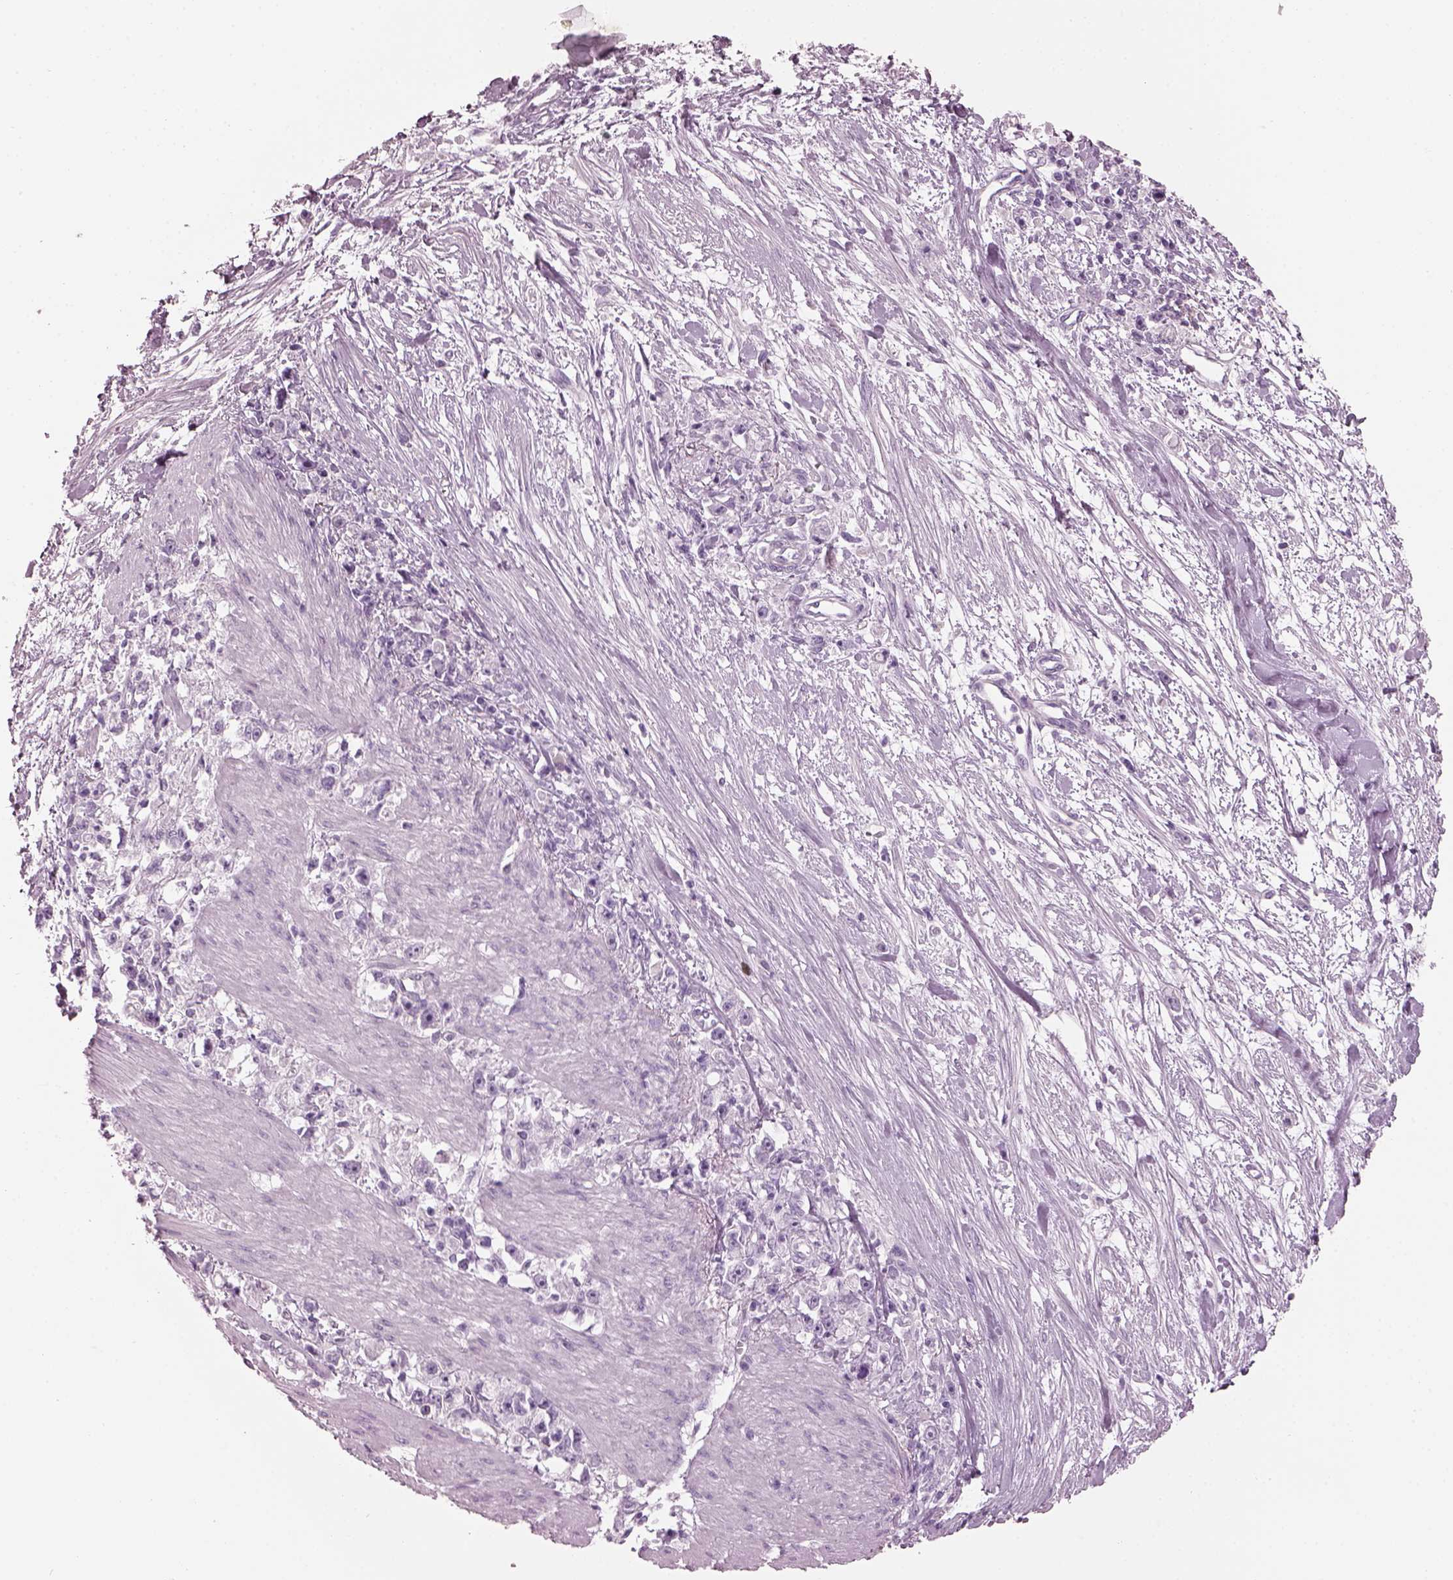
{"staining": {"intensity": "negative", "quantity": "none", "location": "none"}, "tissue": "stomach cancer", "cell_type": "Tumor cells", "image_type": "cancer", "snomed": [{"axis": "morphology", "description": "Adenocarcinoma, NOS"}, {"axis": "topography", "description": "Stomach"}], "caption": "Tumor cells show no significant protein expression in stomach adenocarcinoma. (Stains: DAB (3,3'-diaminobenzidine) immunohistochemistry (IHC) with hematoxylin counter stain, Microscopy: brightfield microscopy at high magnification).", "gene": "HYDIN", "patient": {"sex": "female", "age": 59}}